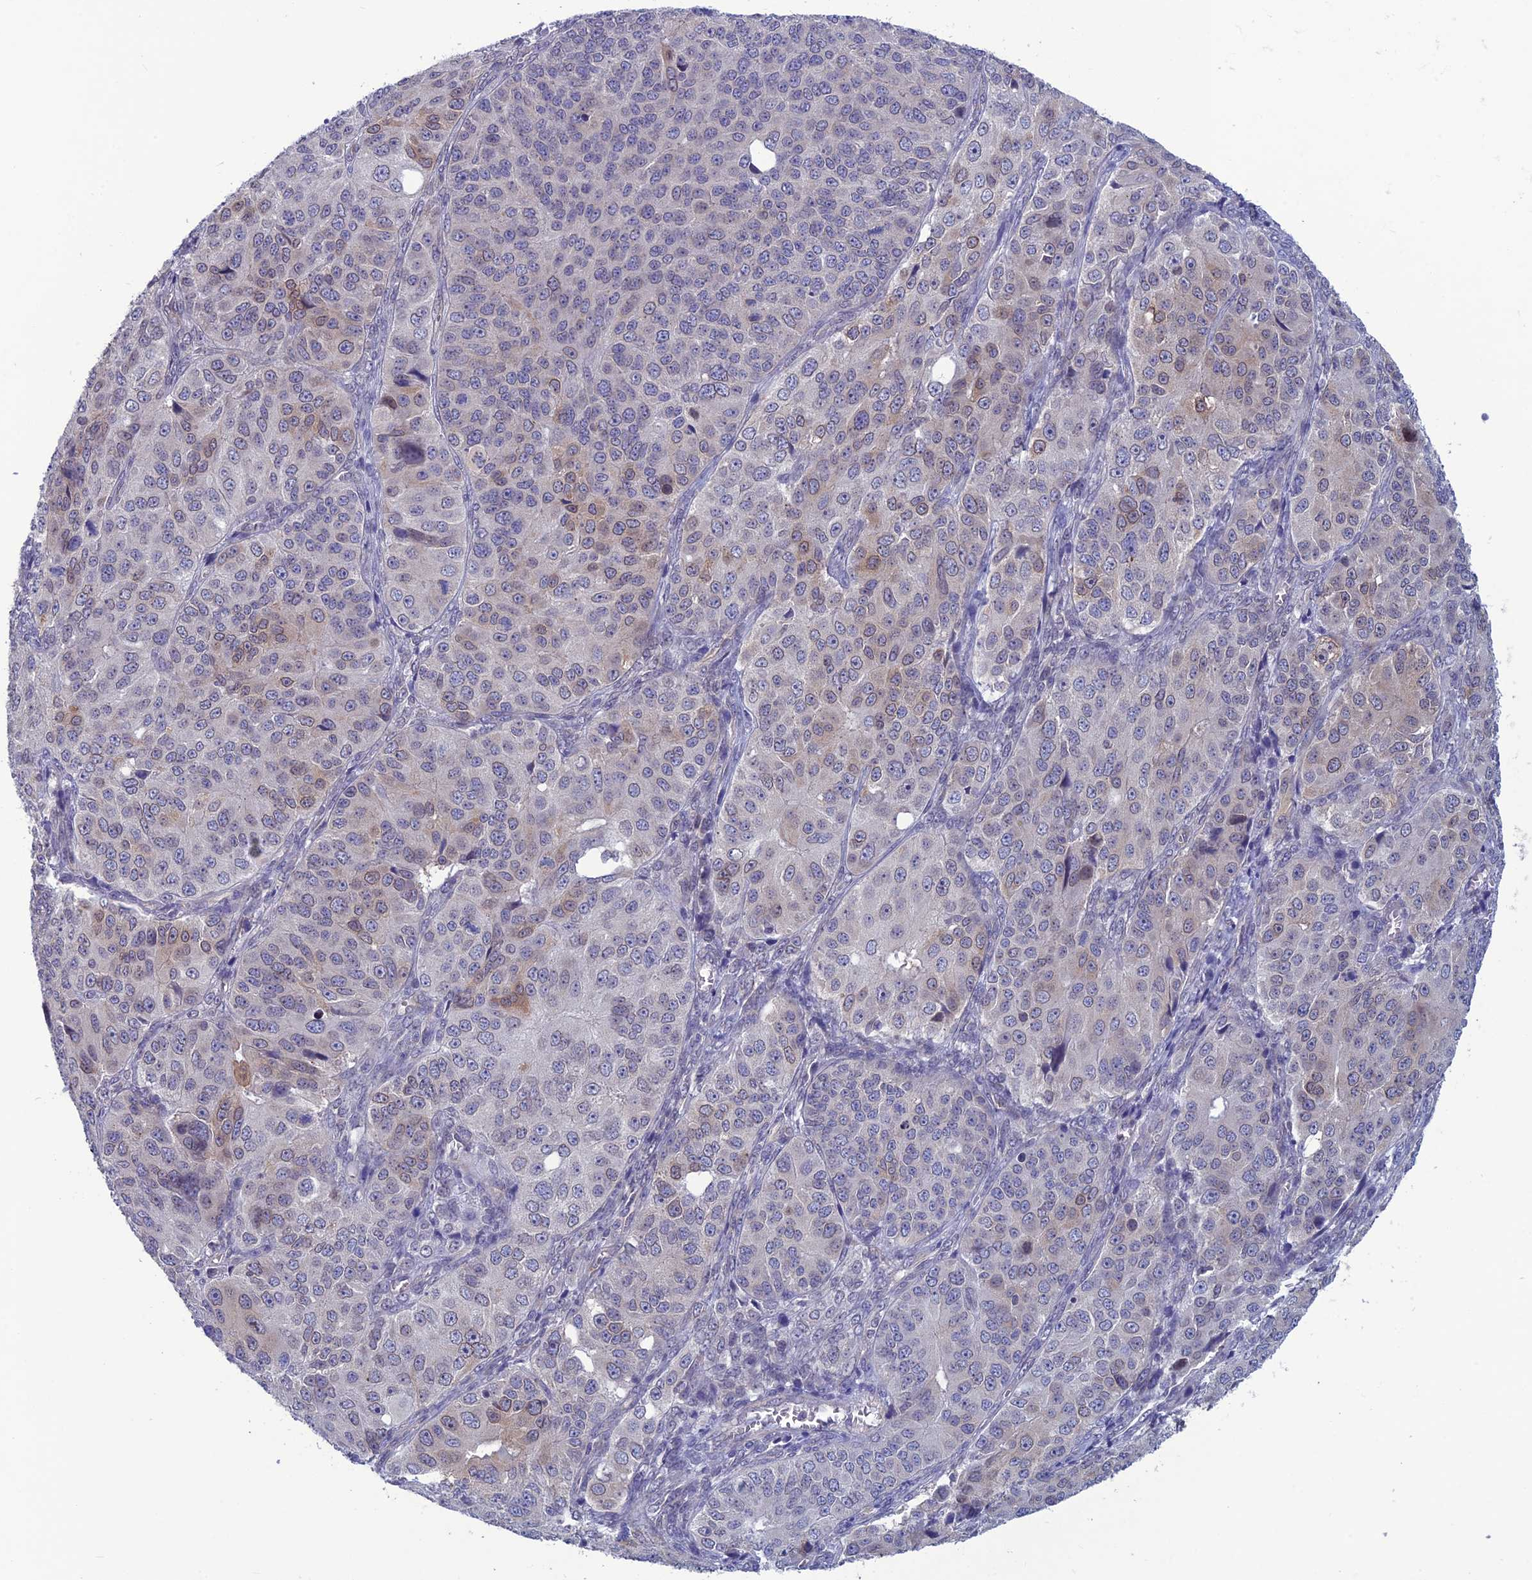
{"staining": {"intensity": "weak", "quantity": "25%-75%", "location": "cytoplasmic/membranous,nuclear"}, "tissue": "ovarian cancer", "cell_type": "Tumor cells", "image_type": "cancer", "snomed": [{"axis": "morphology", "description": "Carcinoma, endometroid"}, {"axis": "topography", "description": "Ovary"}], "caption": "Immunohistochemistry (IHC) image of neoplastic tissue: endometroid carcinoma (ovarian) stained using immunohistochemistry (IHC) displays low levels of weak protein expression localized specifically in the cytoplasmic/membranous and nuclear of tumor cells, appearing as a cytoplasmic/membranous and nuclear brown color.", "gene": "WDR46", "patient": {"sex": "female", "age": 51}}